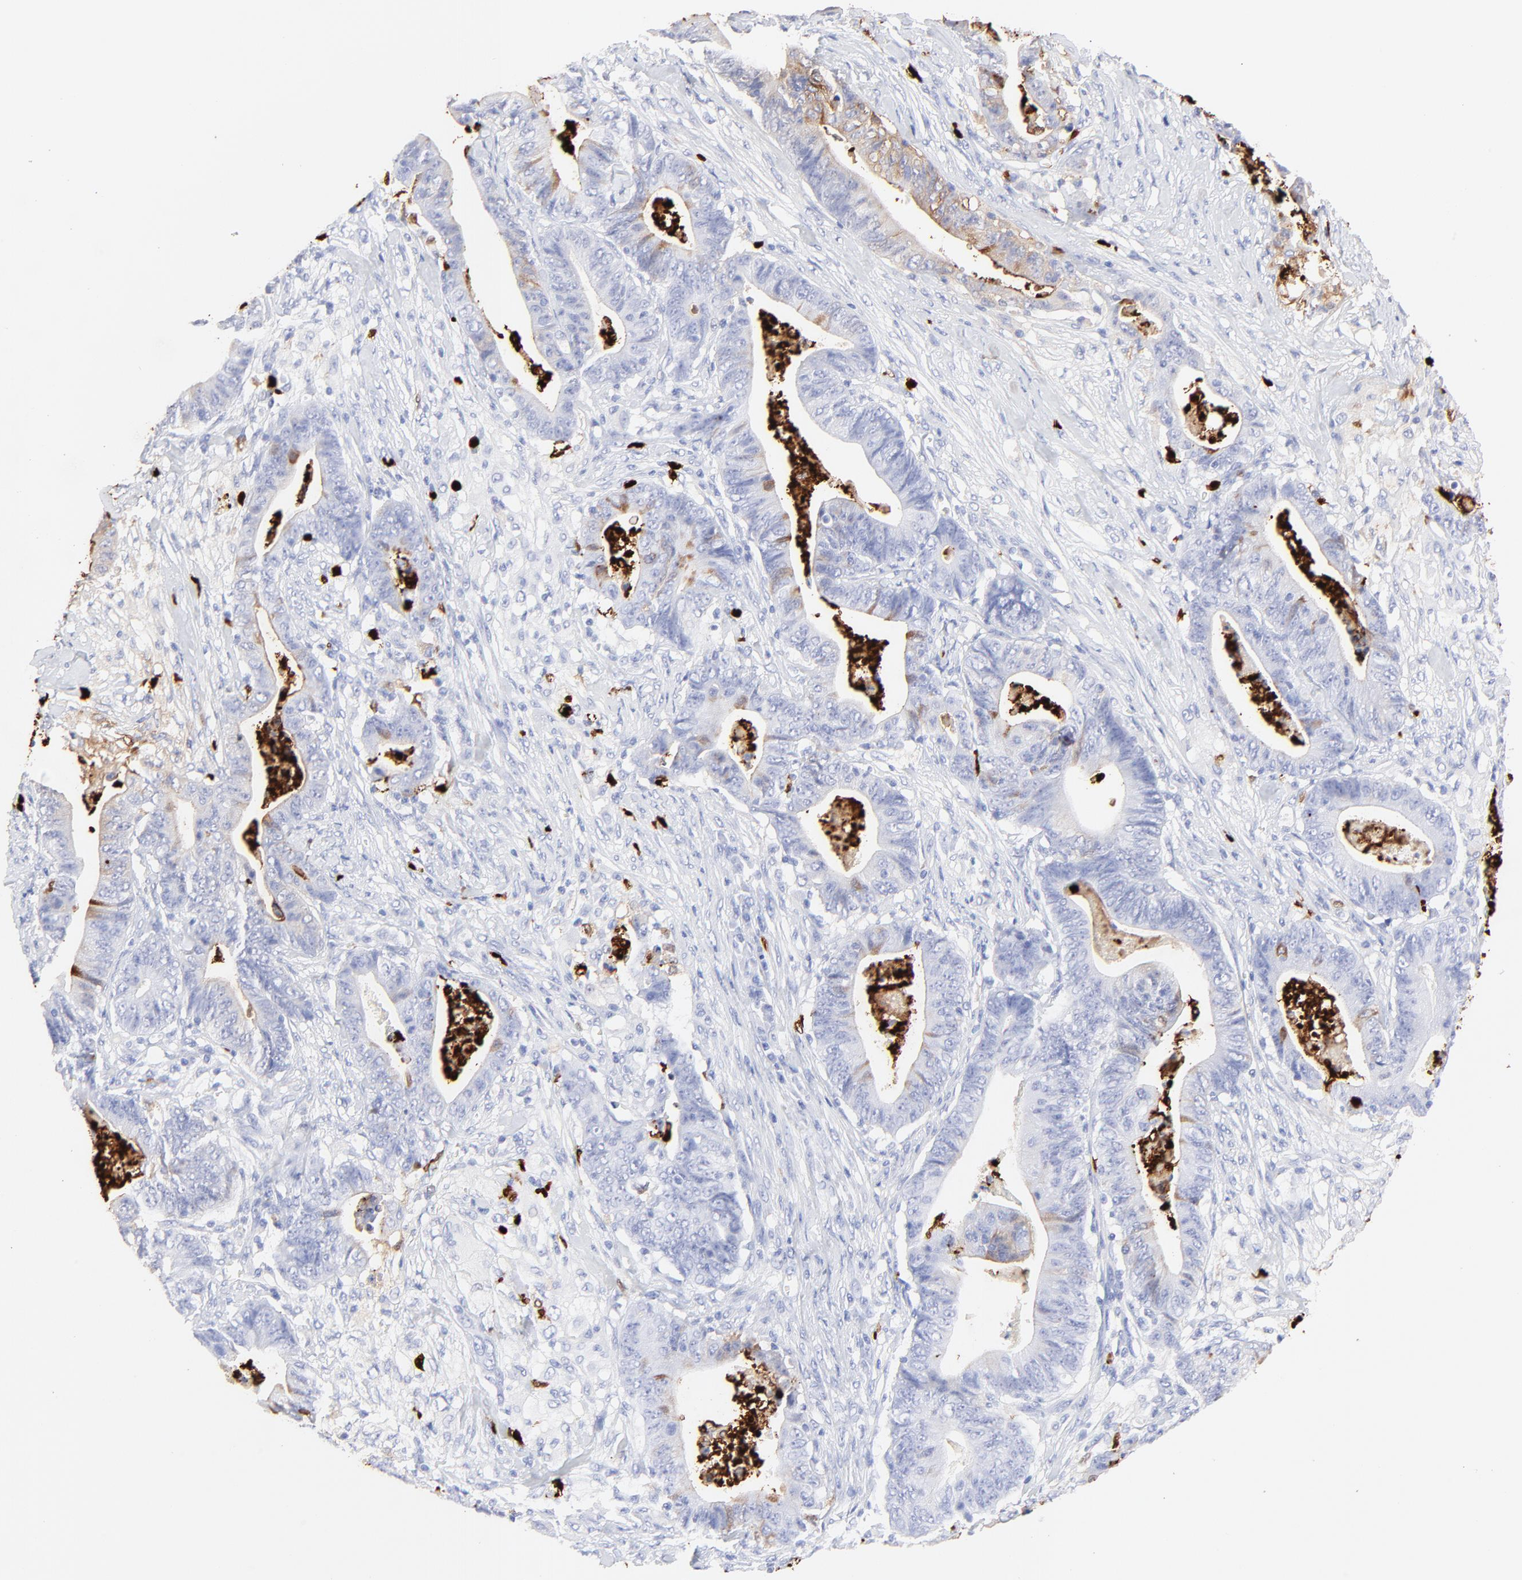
{"staining": {"intensity": "negative", "quantity": "none", "location": "none"}, "tissue": "stomach cancer", "cell_type": "Tumor cells", "image_type": "cancer", "snomed": [{"axis": "morphology", "description": "Adenocarcinoma, NOS"}, {"axis": "topography", "description": "Stomach, lower"}], "caption": "An immunohistochemistry (IHC) image of stomach cancer is shown. There is no staining in tumor cells of stomach cancer. The staining is performed using DAB (3,3'-diaminobenzidine) brown chromogen with nuclei counter-stained in using hematoxylin.", "gene": "S100A12", "patient": {"sex": "female", "age": 86}}